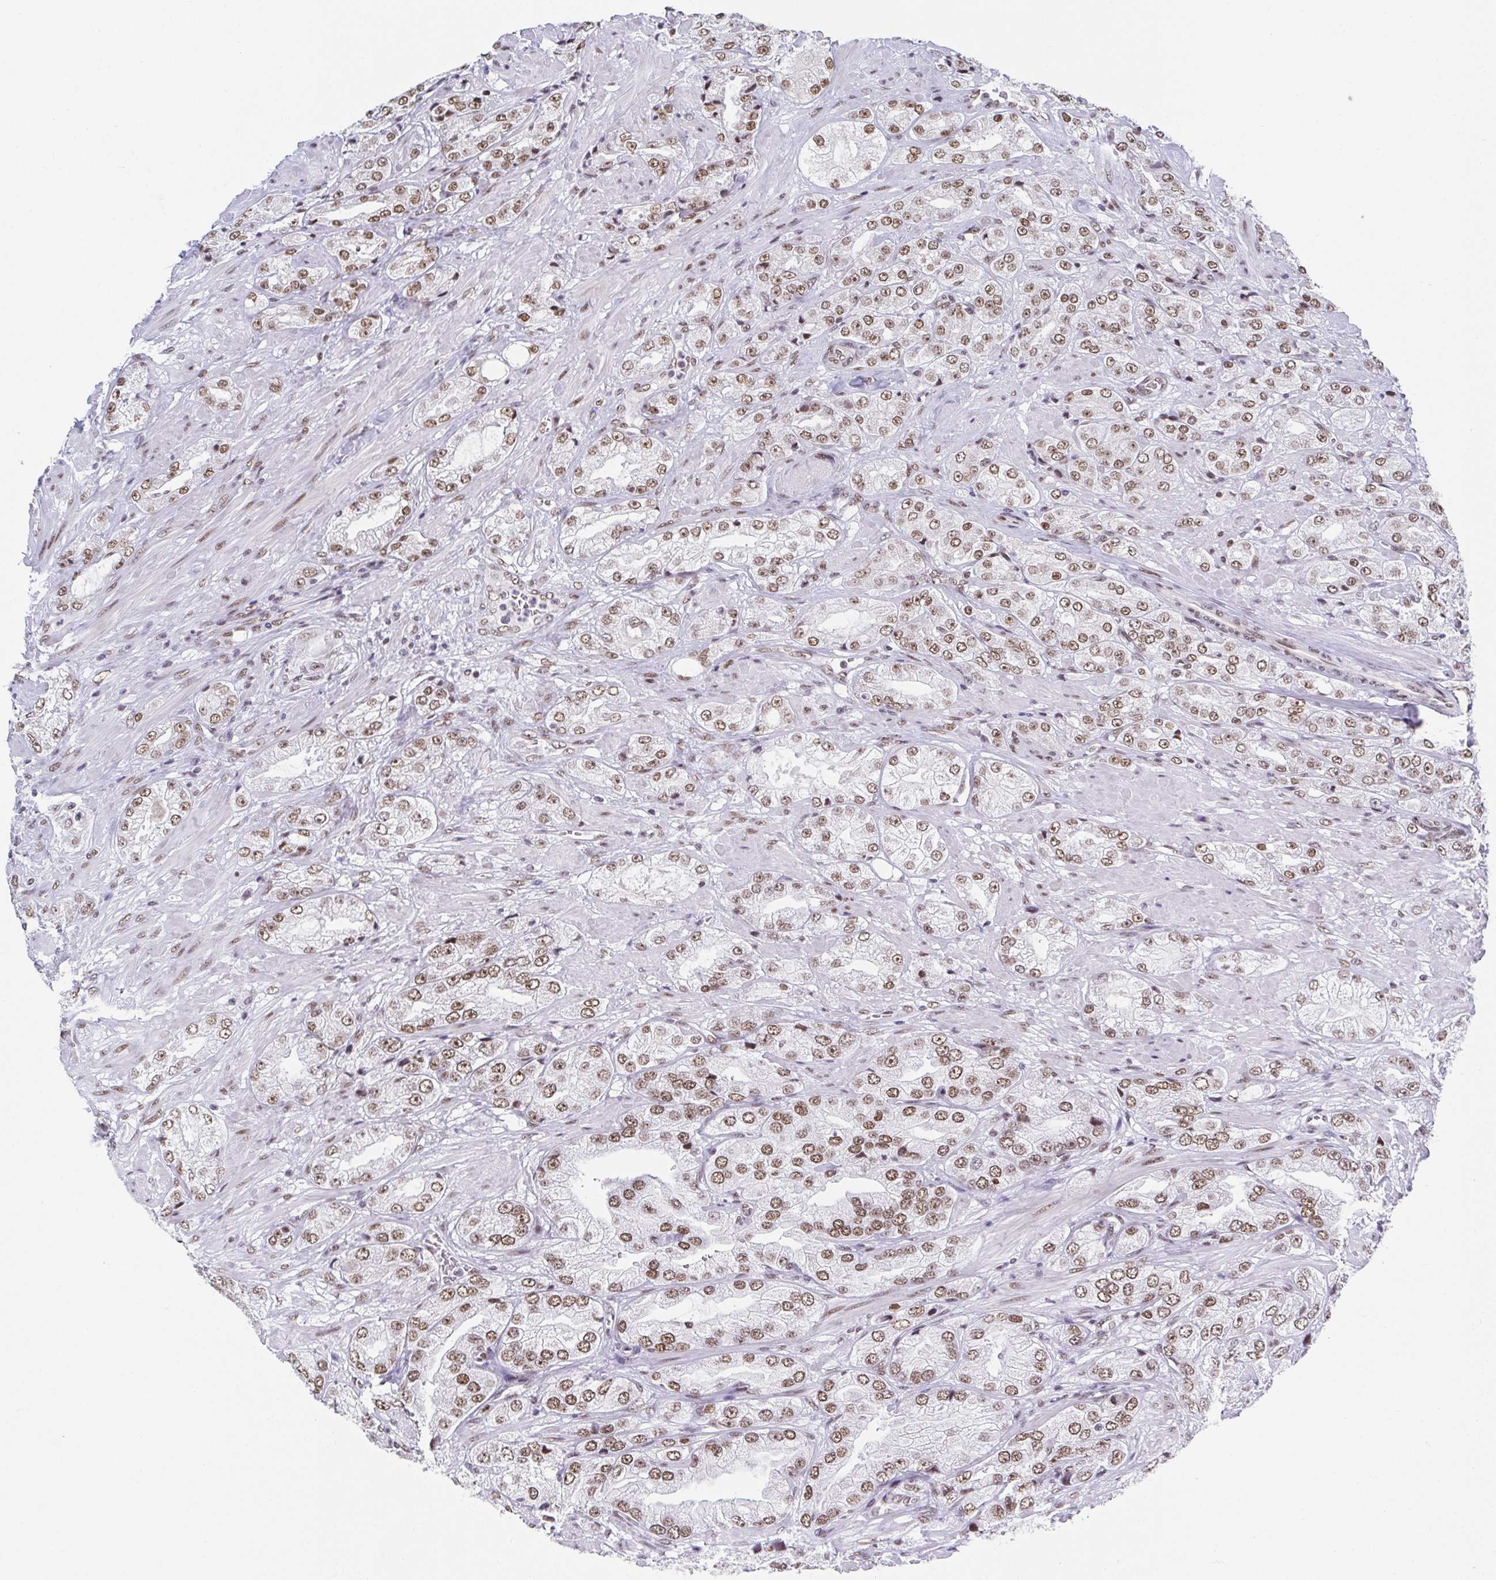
{"staining": {"intensity": "moderate", "quantity": ">75%", "location": "nuclear"}, "tissue": "prostate cancer", "cell_type": "Tumor cells", "image_type": "cancer", "snomed": [{"axis": "morphology", "description": "Adenocarcinoma, High grade"}, {"axis": "topography", "description": "Prostate"}], "caption": "The histopathology image exhibits immunohistochemical staining of prostate cancer. There is moderate nuclear positivity is appreciated in approximately >75% of tumor cells.", "gene": "SLC7A10", "patient": {"sex": "male", "age": 68}}